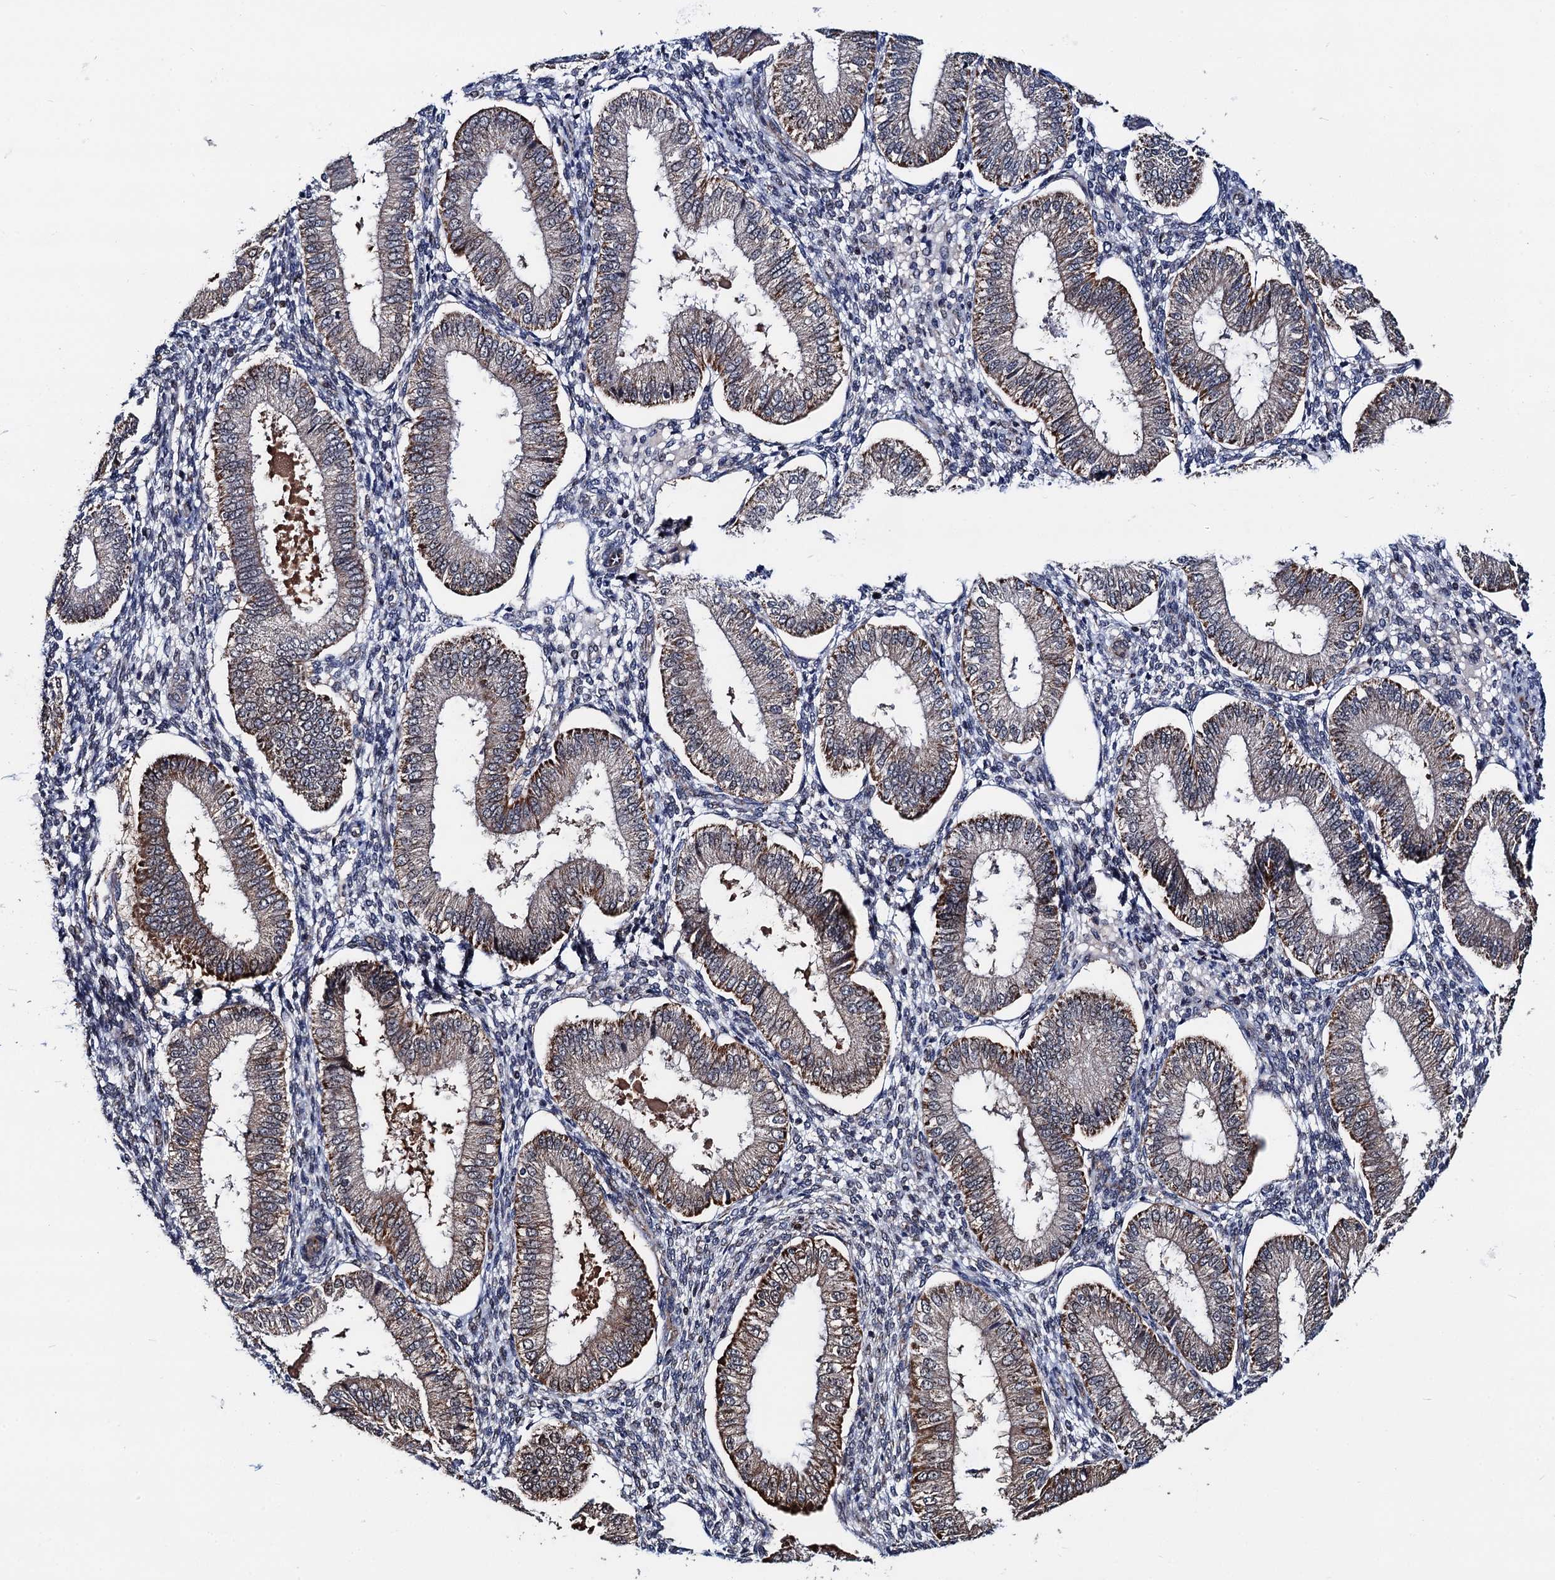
{"staining": {"intensity": "weak", "quantity": "25%-75%", "location": "cytoplasmic/membranous"}, "tissue": "endometrium", "cell_type": "Cells in endometrial stroma", "image_type": "normal", "snomed": [{"axis": "morphology", "description": "Normal tissue, NOS"}, {"axis": "topography", "description": "Endometrium"}], "caption": "Protein staining of normal endometrium reveals weak cytoplasmic/membranous positivity in approximately 25%-75% of cells in endometrial stroma.", "gene": "PTCD3", "patient": {"sex": "female", "age": 39}}